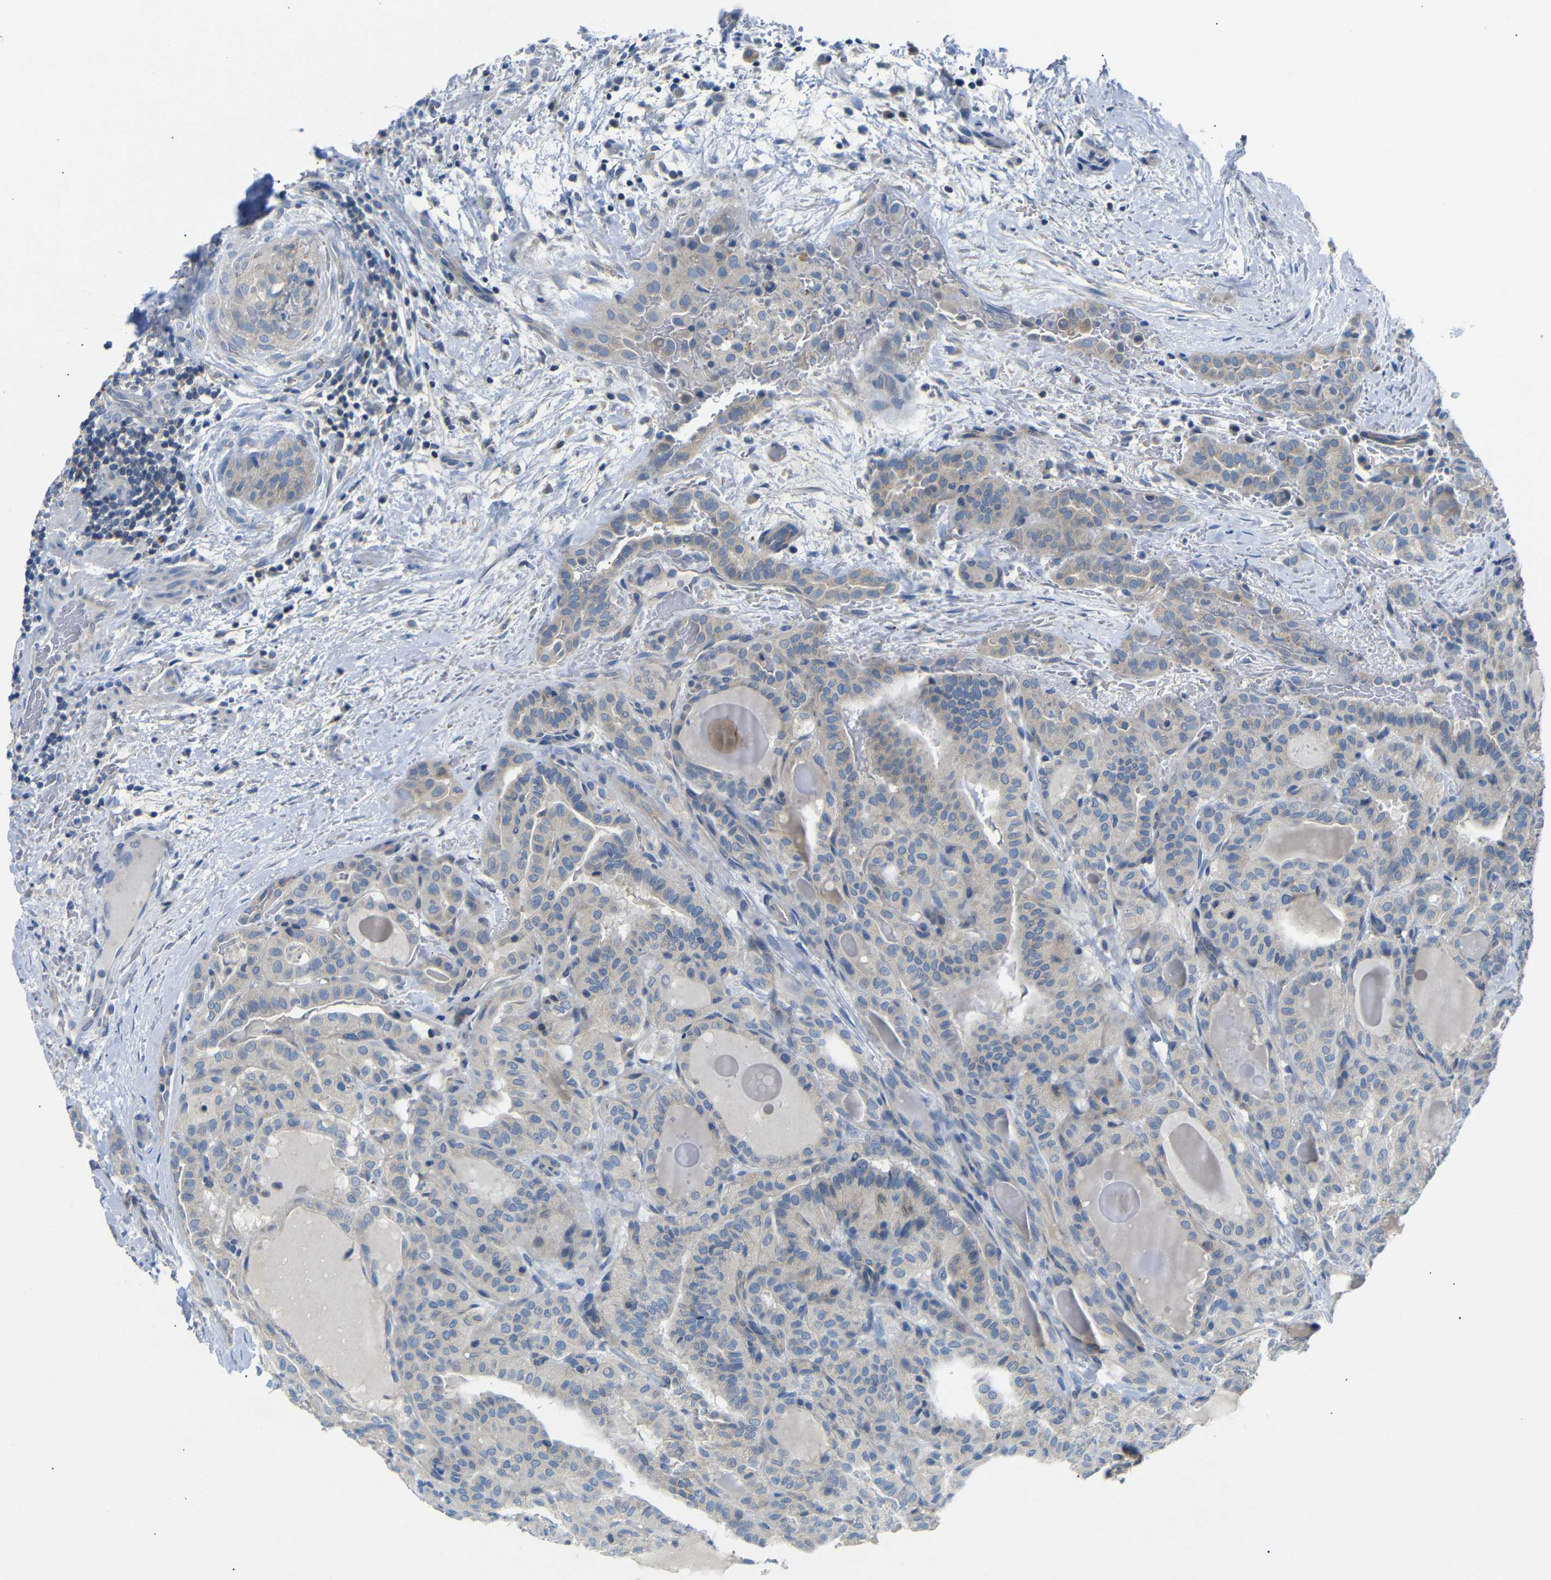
{"staining": {"intensity": "weak", "quantity": ">75%", "location": "cytoplasmic/membranous"}, "tissue": "thyroid cancer", "cell_type": "Tumor cells", "image_type": "cancer", "snomed": [{"axis": "morphology", "description": "Papillary adenocarcinoma, NOS"}, {"axis": "topography", "description": "Thyroid gland"}], "caption": "IHC histopathology image of neoplastic tissue: thyroid cancer (papillary adenocarcinoma) stained using immunohistochemistry shows low levels of weak protein expression localized specifically in the cytoplasmic/membranous of tumor cells, appearing as a cytoplasmic/membranous brown color.", "gene": "DCP1A", "patient": {"sex": "male", "age": 77}}